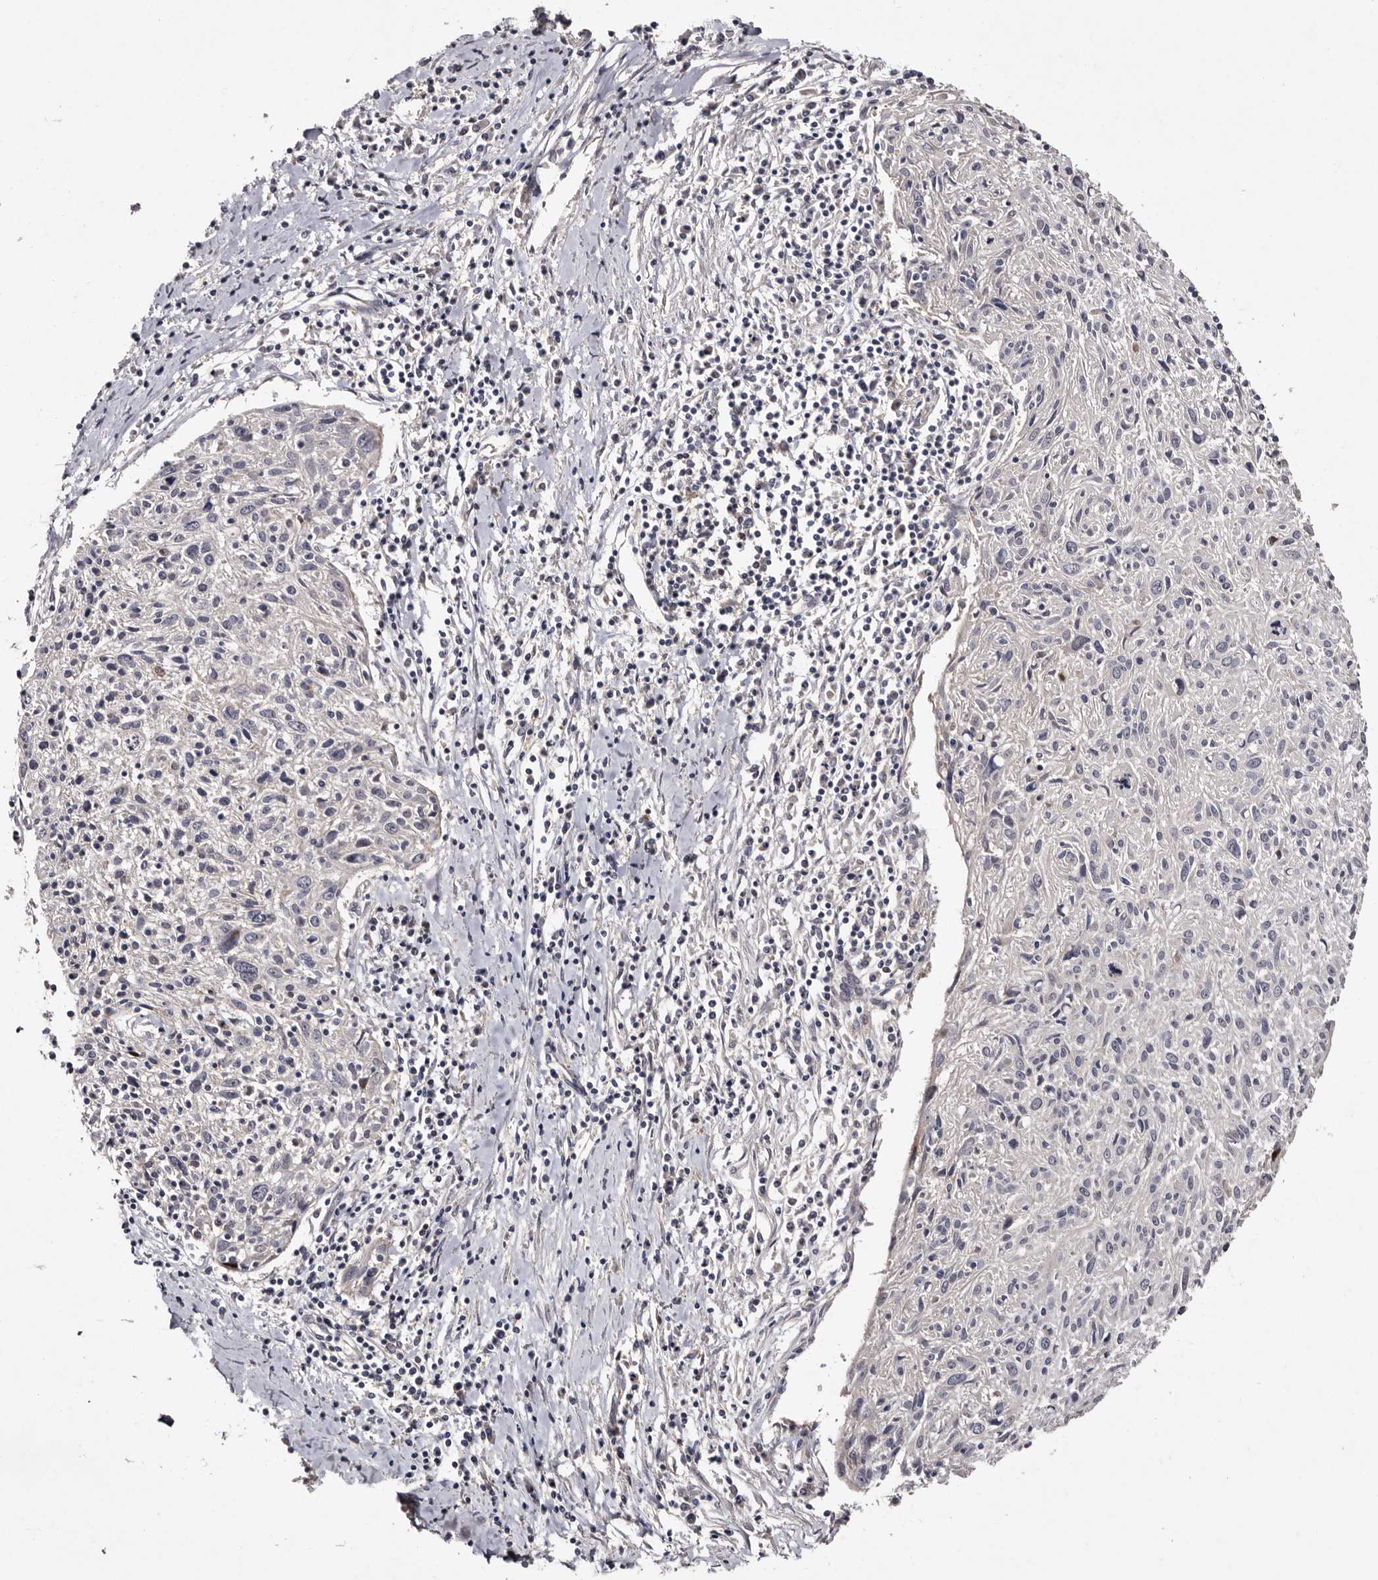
{"staining": {"intensity": "negative", "quantity": "none", "location": "none"}, "tissue": "cervical cancer", "cell_type": "Tumor cells", "image_type": "cancer", "snomed": [{"axis": "morphology", "description": "Squamous cell carcinoma, NOS"}, {"axis": "topography", "description": "Cervix"}], "caption": "This image is of squamous cell carcinoma (cervical) stained with IHC to label a protein in brown with the nuclei are counter-stained blue. There is no expression in tumor cells.", "gene": "DNPH1", "patient": {"sex": "female", "age": 51}}